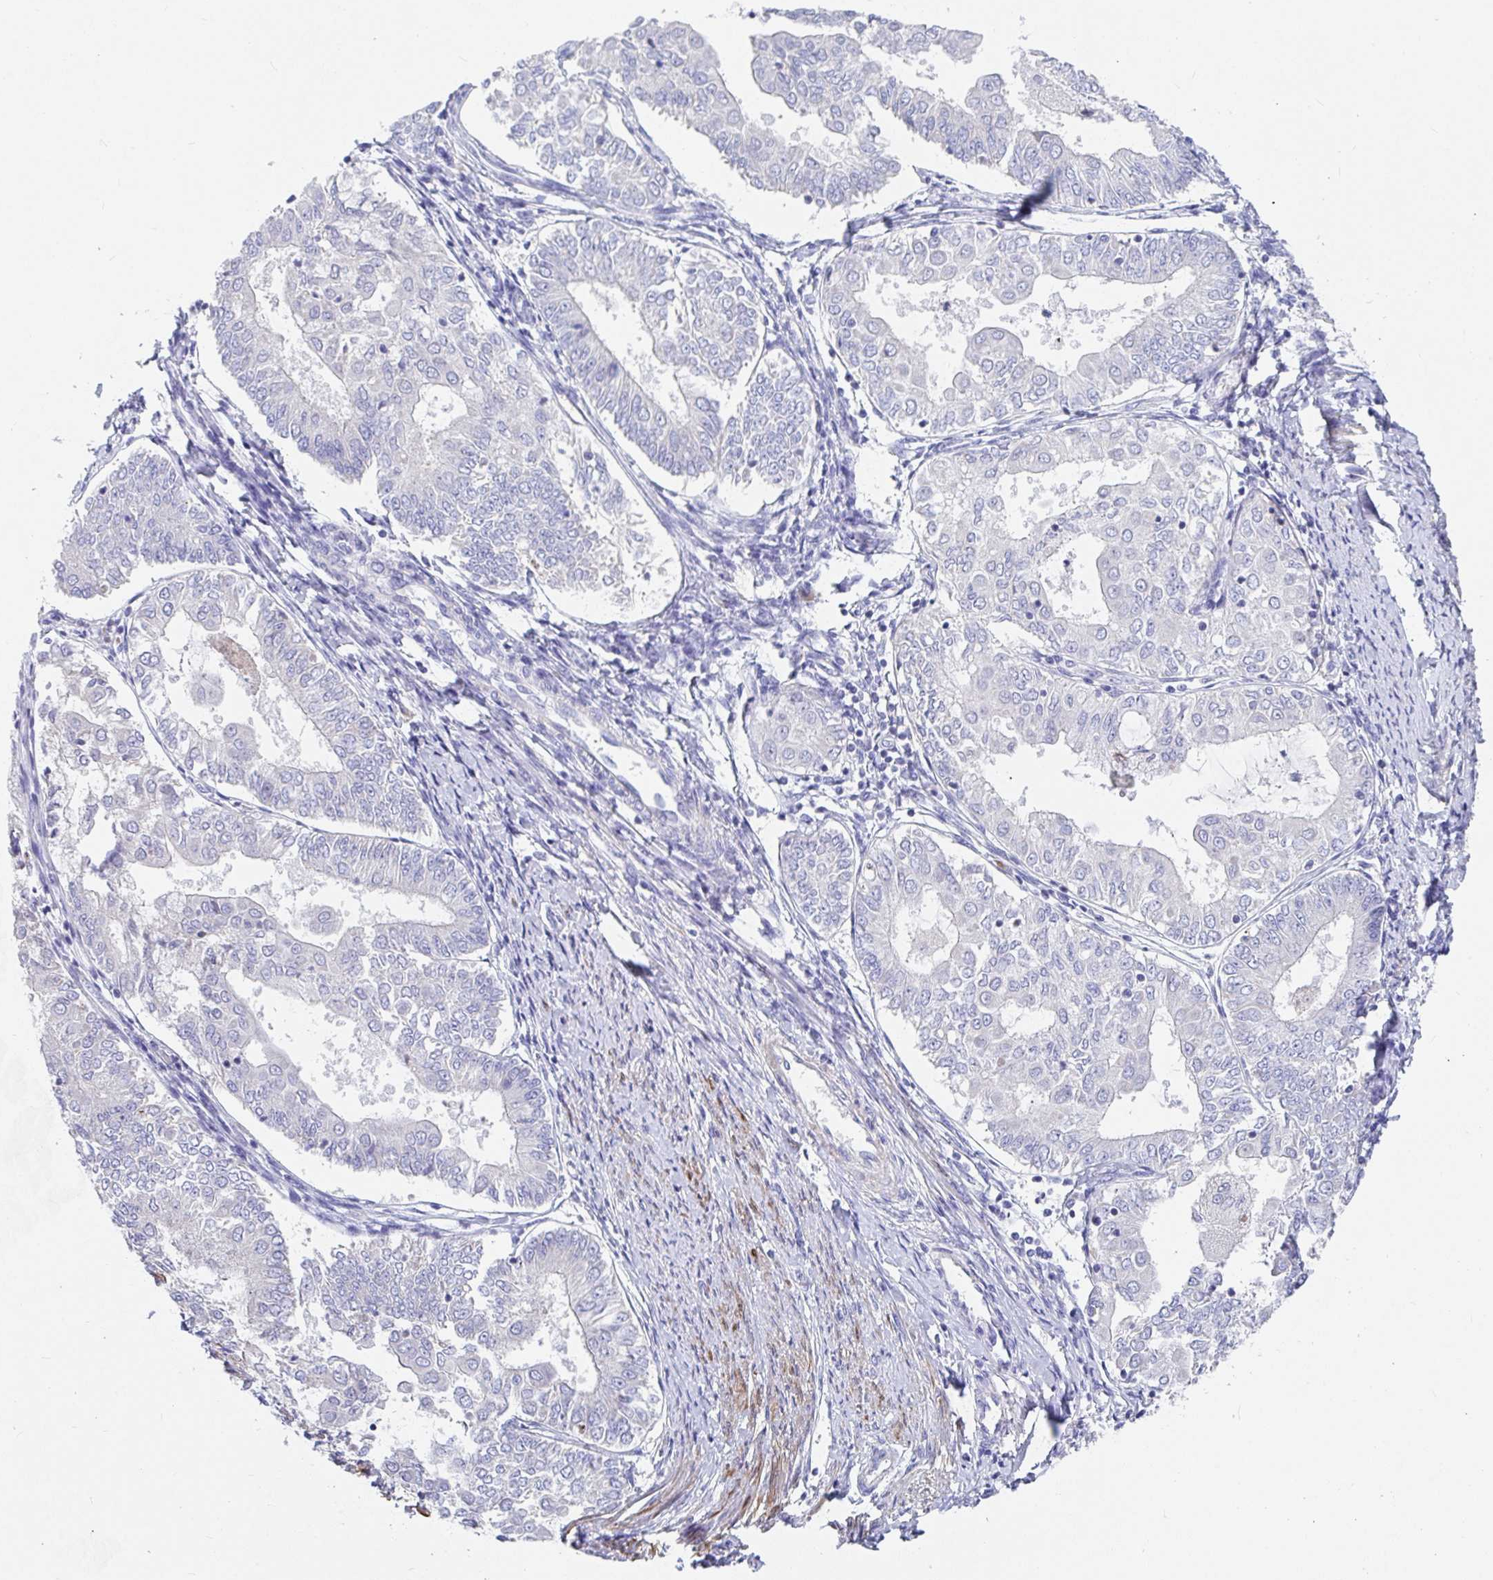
{"staining": {"intensity": "negative", "quantity": "none", "location": "none"}, "tissue": "endometrial cancer", "cell_type": "Tumor cells", "image_type": "cancer", "snomed": [{"axis": "morphology", "description": "Adenocarcinoma, NOS"}, {"axis": "topography", "description": "Endometrium"}], "caption": "Protein analysis of endometrial cancer displays no significant positivity in tumor cells.", "gene": "ZNF561", "patient": {"sex": "female", "age": 68}}